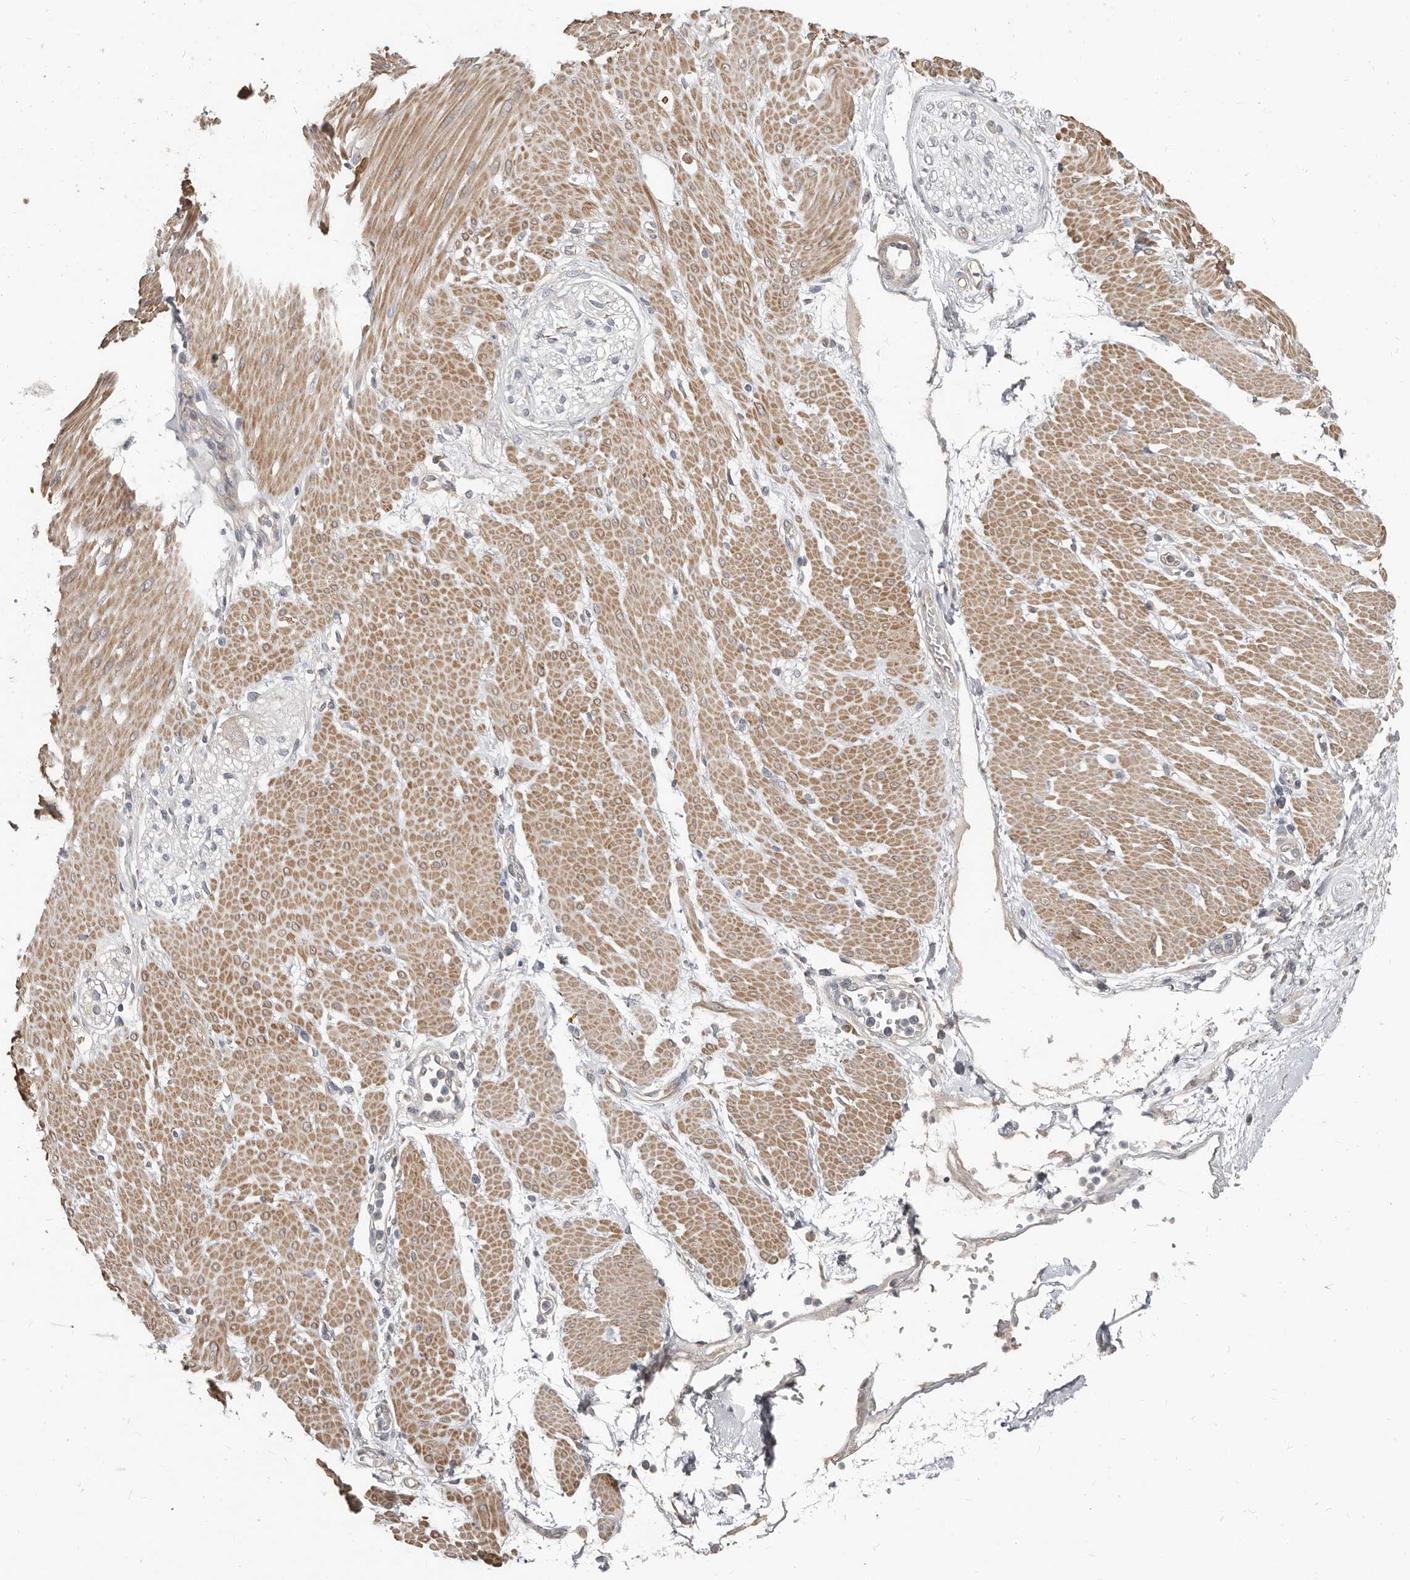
{"staining": {"intensity": "weak", "quantity": ">75%", "location": "cytoplasmic/membranous"}, "tissue": "adipose tissue", "cell_type": "Adipocytes", "image_type": "normal", "snomed": [{"axis": "morphology", "description": "Normal tissue, NOS"}, {"axis": "morphology", "description": "Adenocarcinoma, NOS"}, {"axis": "topography", "description": "Duodenum"}, {"axis": "topography", "description": "Peripheral nerve tissue"}], "caption": "IHC (DAB) staining of benign human adipose tissue exhibits weak cytoplasmic/membranous protein expression in about >75% of adipocytes. The protein of interest is shown in brown color, while the nuclei are stained blue.", "gene": "AKNAD1", "patient": {"sex": "female", "age": 60}}